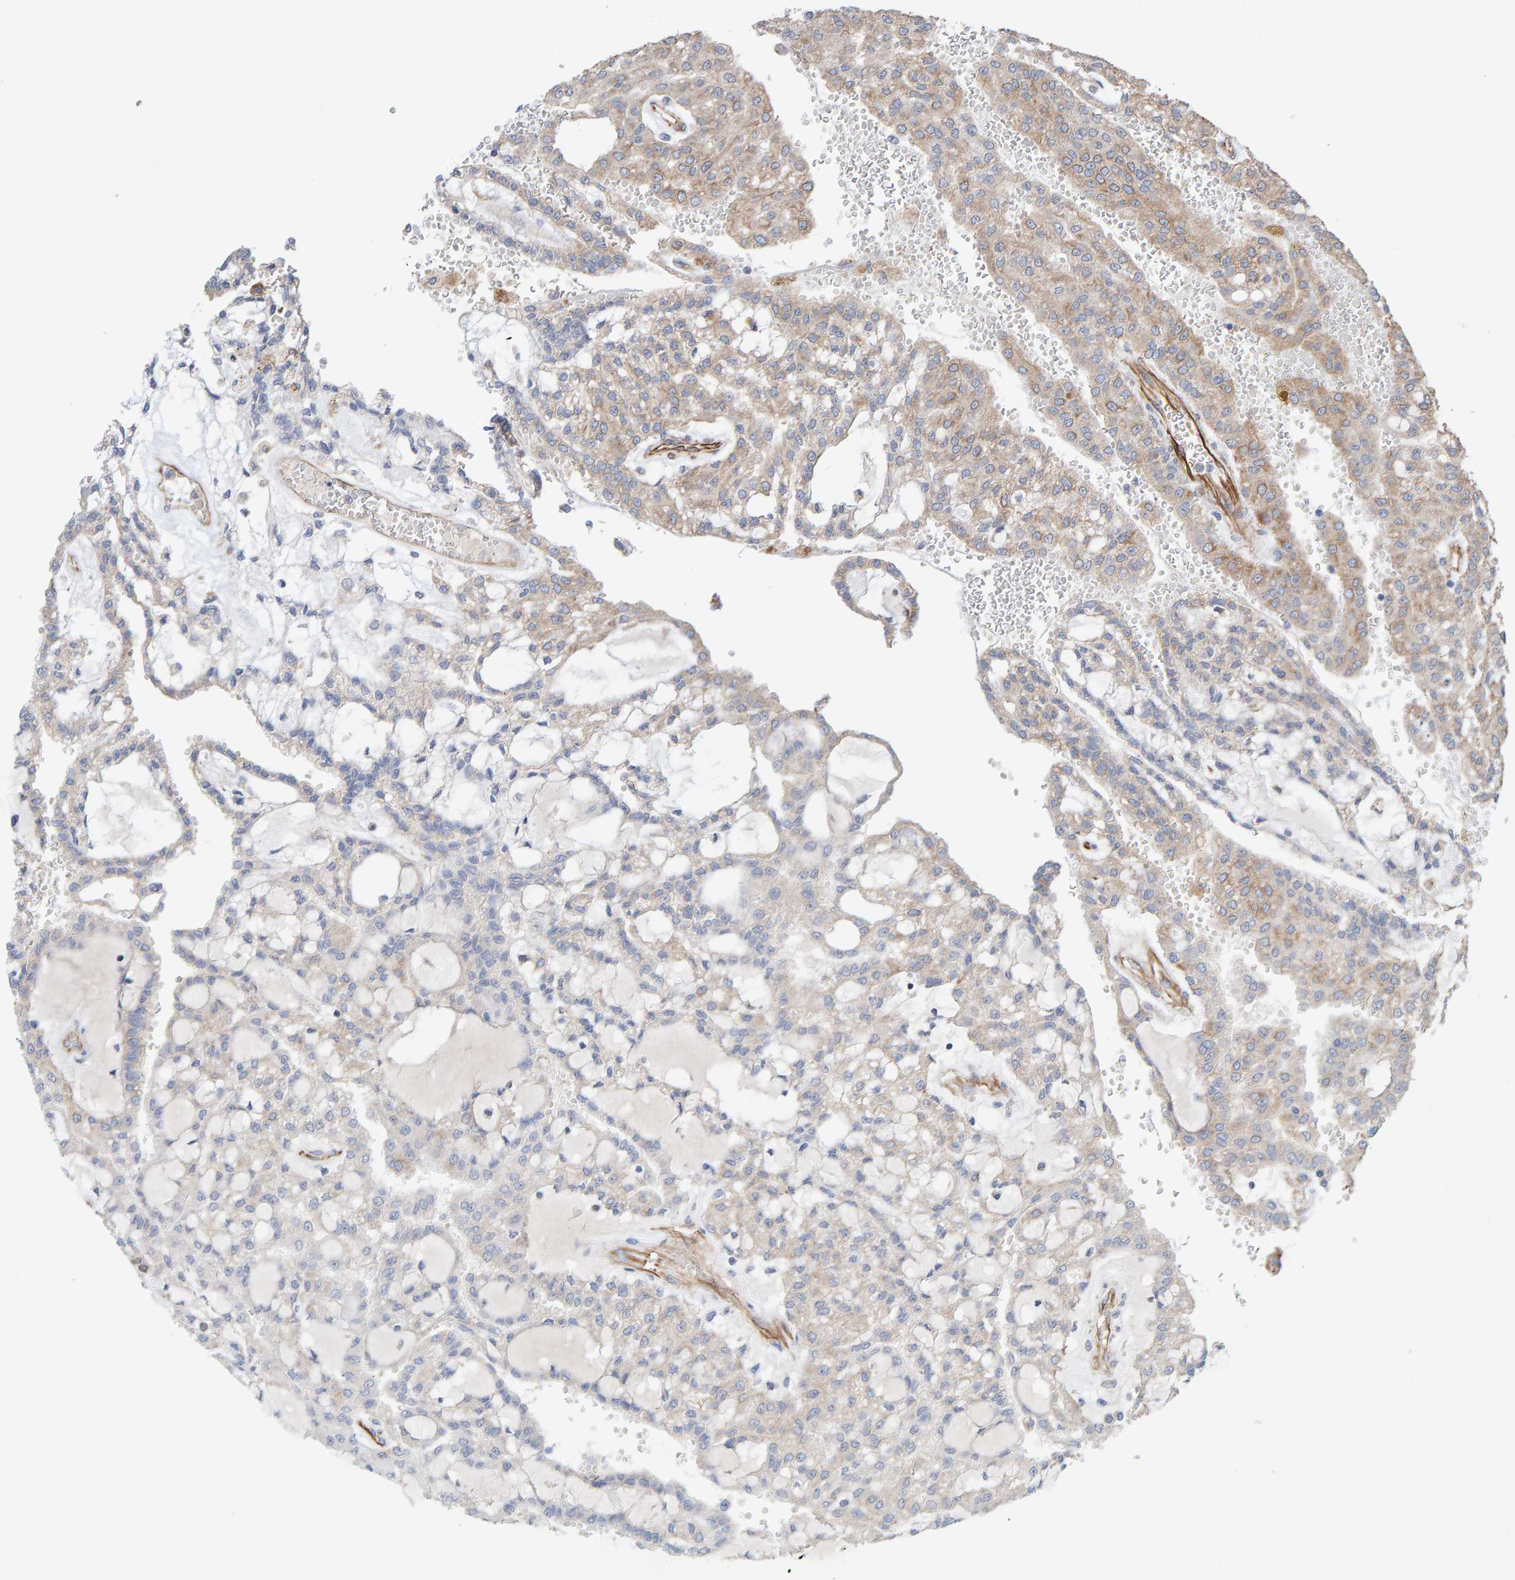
{"staining": {"intensity": "weak", "quantity": "25%-75%", "location": "cytoplasmic/membranous"}, "tissue": "renal cancer", "cell_type": "Tumor cells", "image_type": "cancer", "snomed": [{"axis": "morphology", "description": "Adenocarcinoma, NOS"}, {"axis": "topography", "description": "Kidney"}], "caption": "A brown stain highlights weak cytoplasmic/membranous positivity of a protein in adenocarcinoma (renal) tumor cells.", "gene": "ZNF347", "patient": {"sex": "male", "age": 63}}